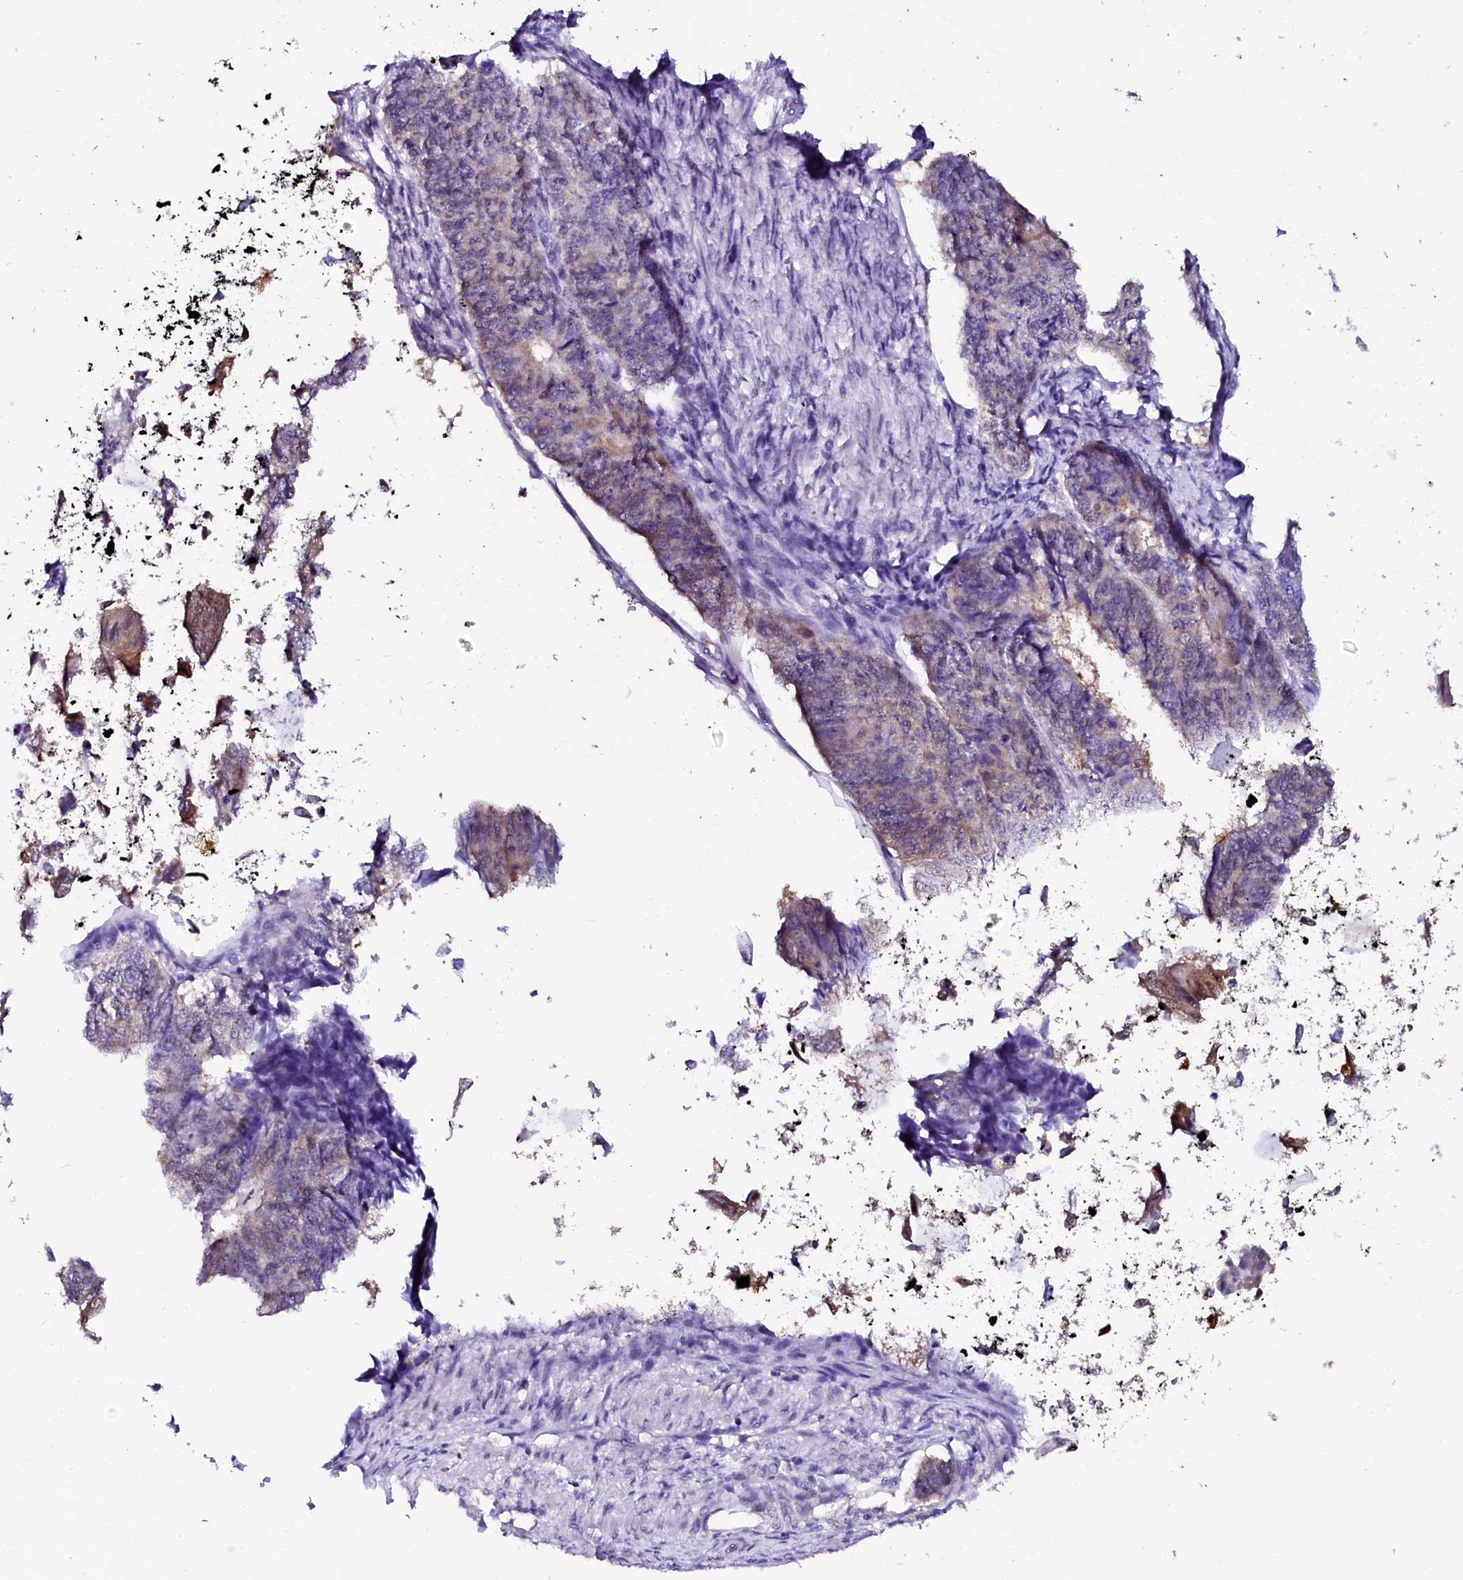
{"staining": {"intensity": "weak", "quantity": "25%-75%", "location": "cytoplasmic/membranous"}, "tissue": "endometrial cancer", "cell_type": "Tumor cells", "image_type": "cancer", "snomed": [{"axis": "morphology", "description": "Adenocarcinoma, NOS"}, {"axis": "topography", "description": "Endometrium"}], "caption": "IHC image of human endometrial adenocarcinoma stained for a protein (brown), which reveals low levels of weak cytoplasmic/membranous expression in about 25%-75% of tumor cells.", "gene": "SORD", "patient": {"sex": "female", "age": 32}}